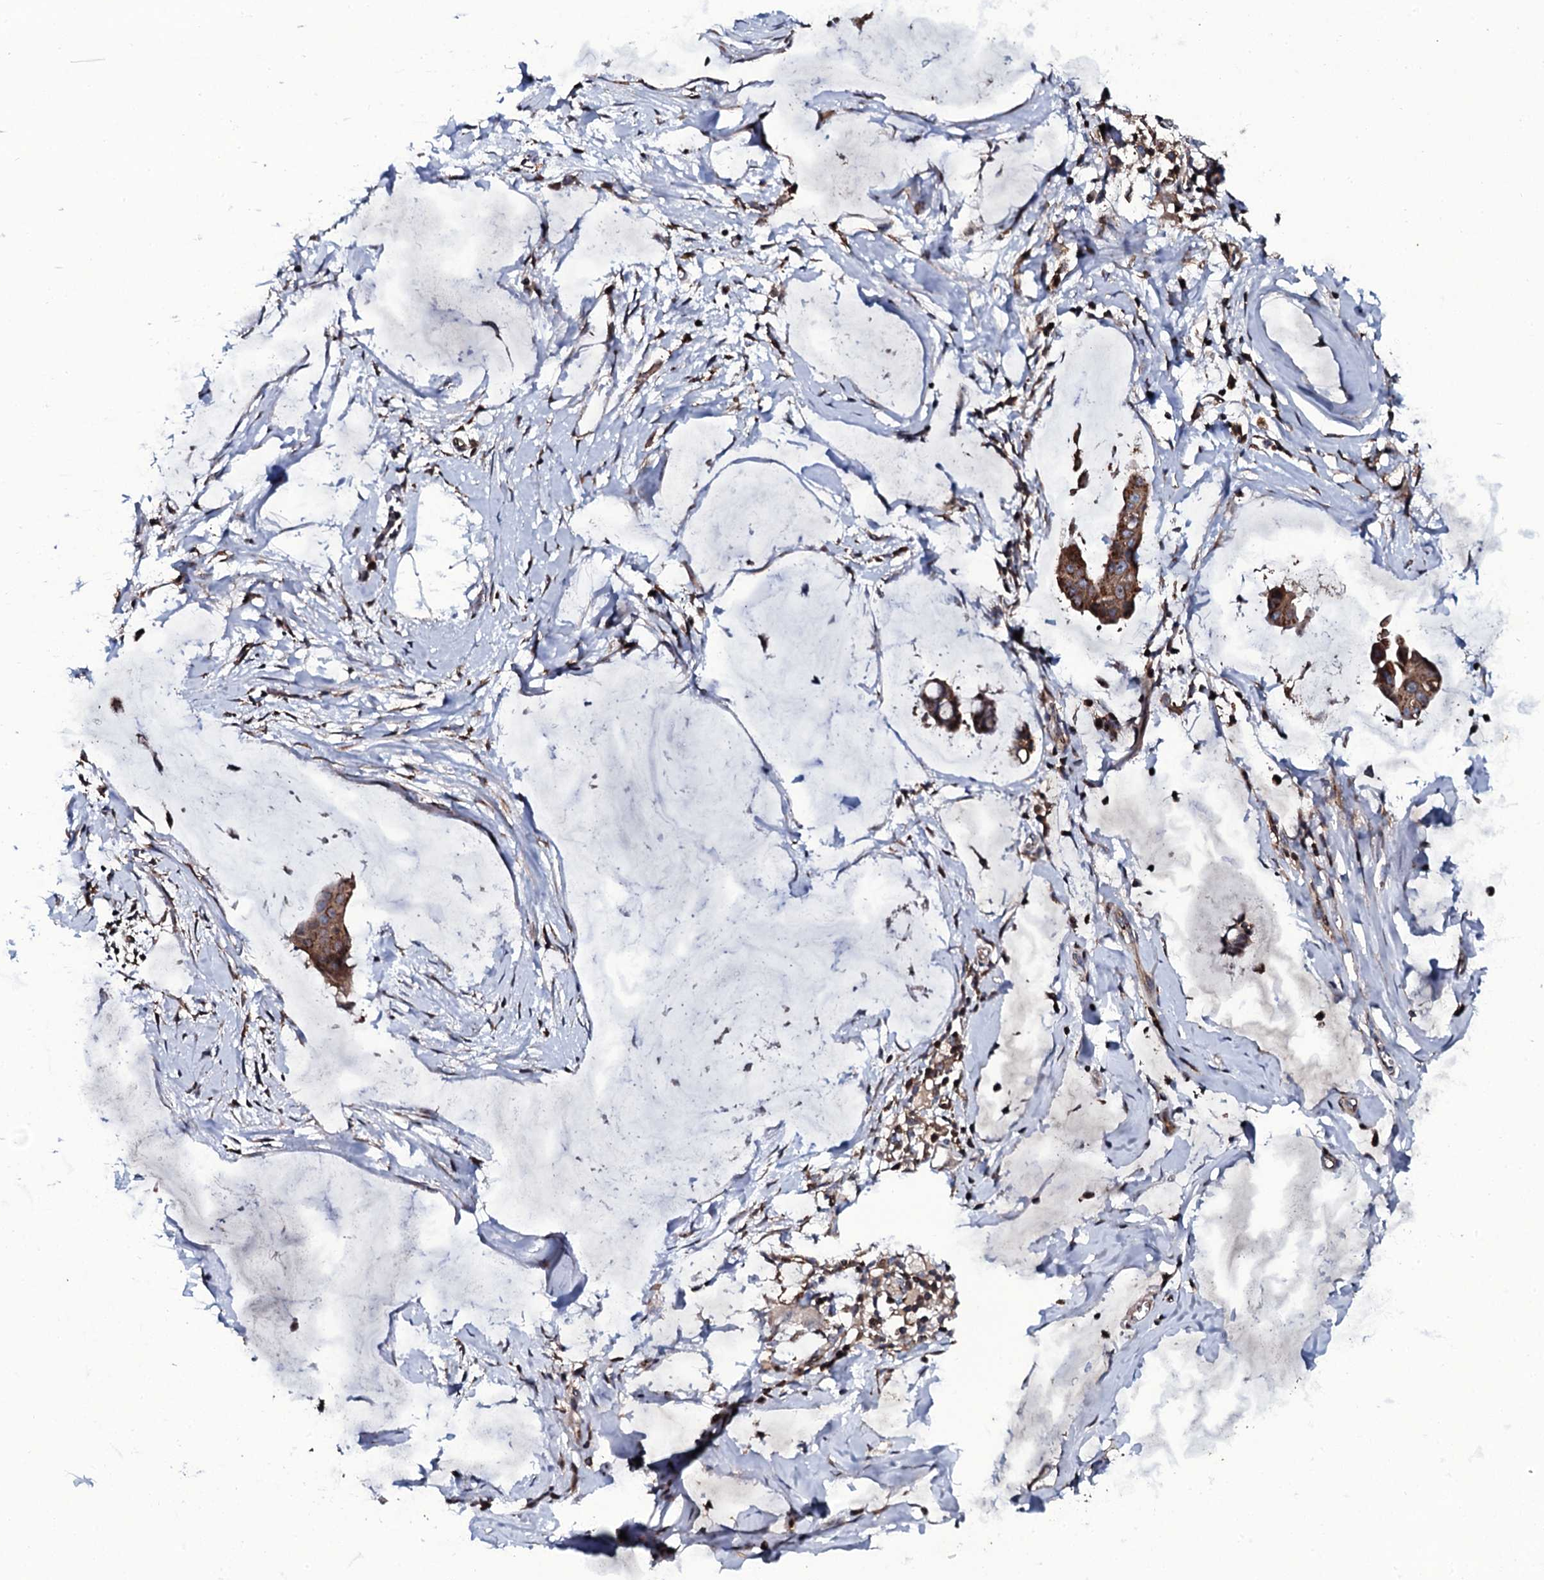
{"staining": {"intensity": "moderate", "quantity": ">75%", "location": "cytoplasmic/membranous"}, "tissue": "ovarian cancer", "cell_type": "Tumor cells", "image_type": "cancer", "snomed": [{"axis": "morphology", "description": "Cystadenocarcinoma, mucinous, NOS"}, {"axis": "topography", "description": "Ovary"}], "caption": "Moderate cytoplasmic/membranous expression for a protein is present in approximately >75% of tumor cells of mucinous cystadenocarcinoma (ovarian) using immunohistochemistry (IHC).", "gene": "PLET1", "patient": {"sex": "female", "age": 73}}